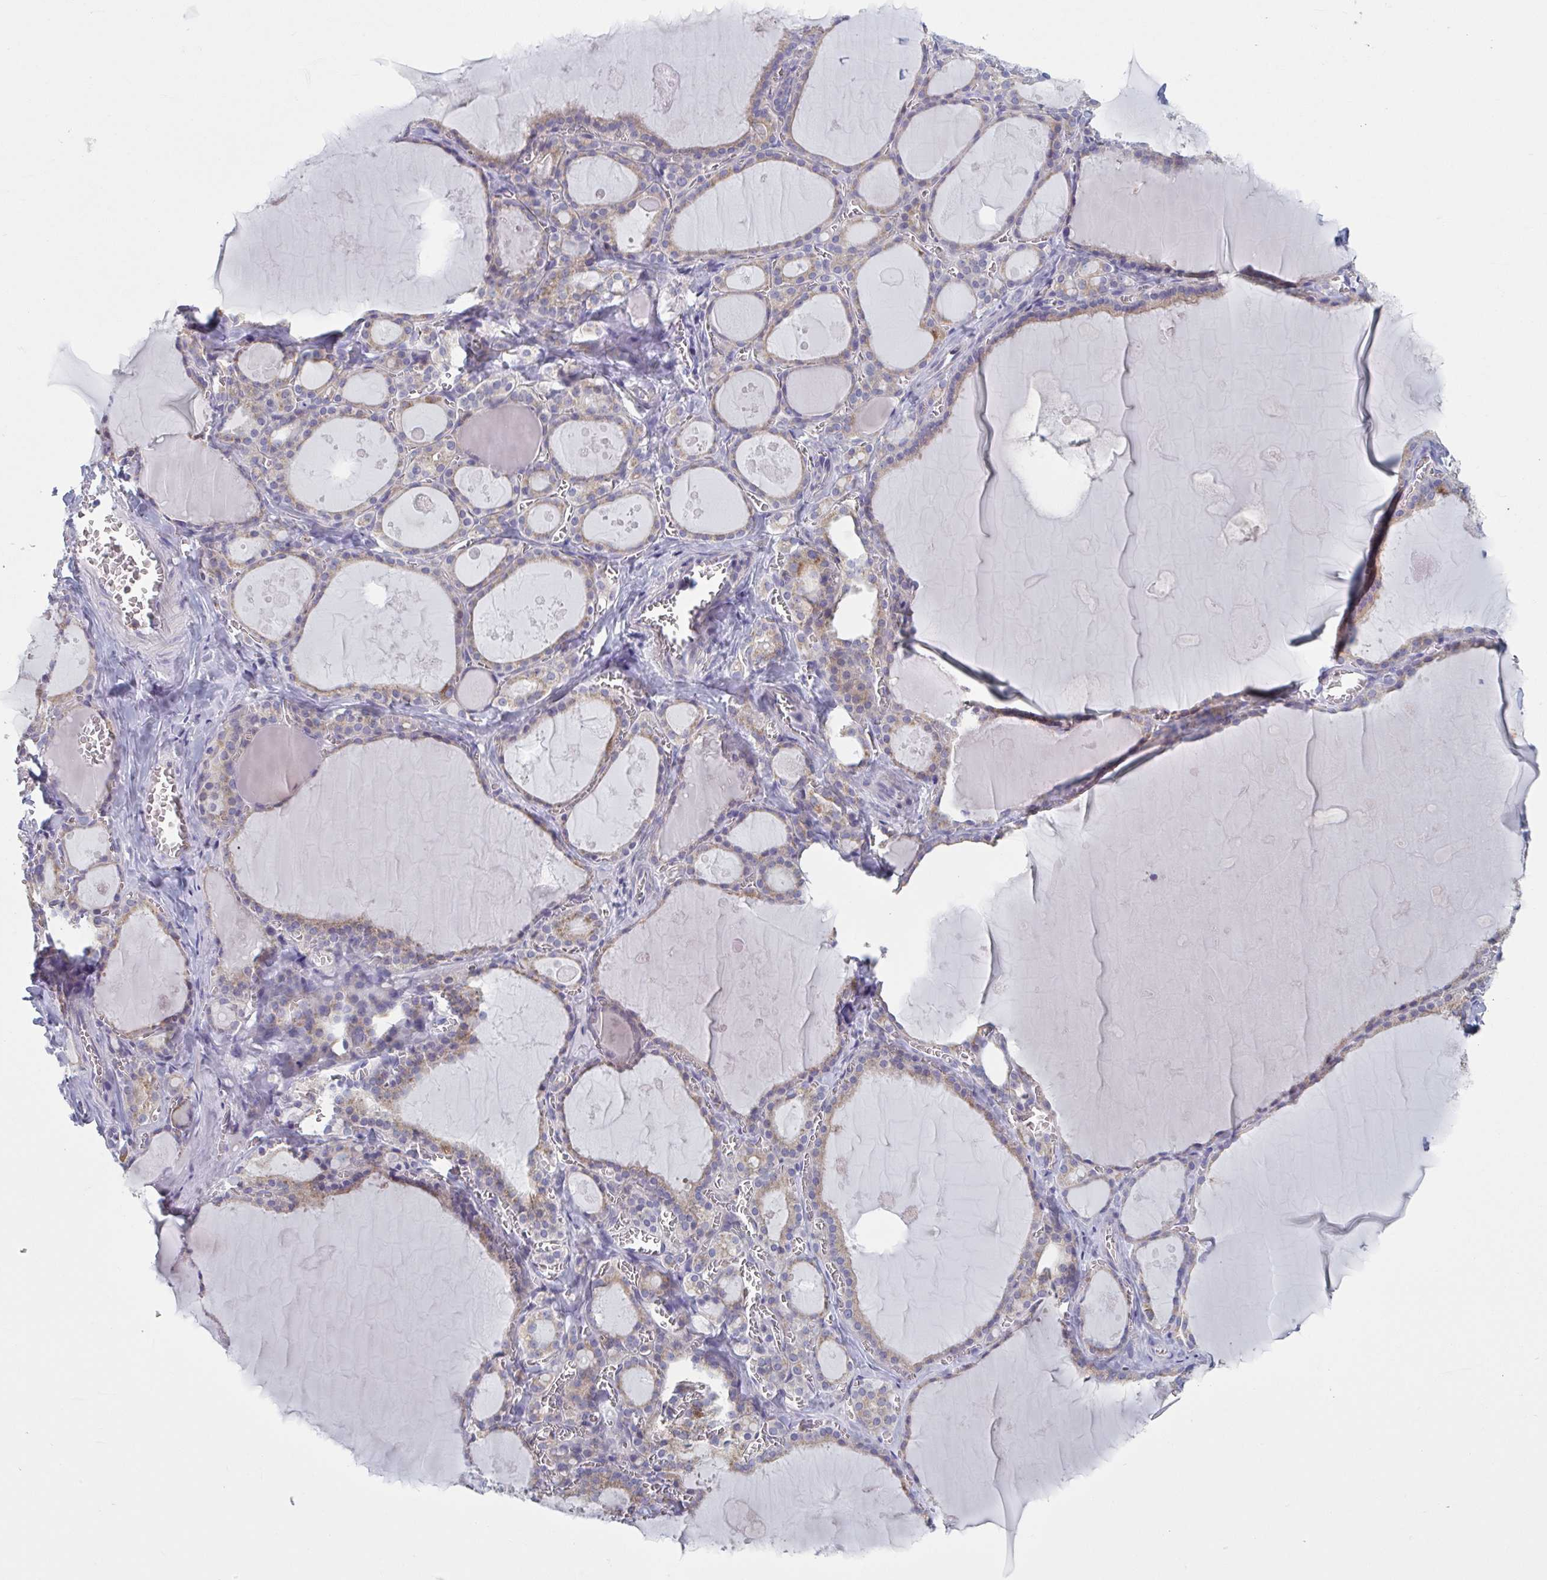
{"staining": {"intensity": "weak", "quantity": ">75%", "location": "cytoplasmic/membranous"}, "tissue": "thyroid gland", "cell_type": "Glandular cells", "image_type": "normal", "snomed": [{"axis": "morphology", "description": "Normal tissue, NOS"}, {"axis": "topography", "description": "Thyroid gland"}], "caption": "Weak cytoplasmic/membranous protein positivity is identified in about >75% of glandular cells in thyroid gland. (DAB (3,3'-diaminobenzidine) = brown stain, brightfield microscopy at high magnification).", "gene": "NIPSNAP1", "patient": {"sex": "male", "age": 56}}